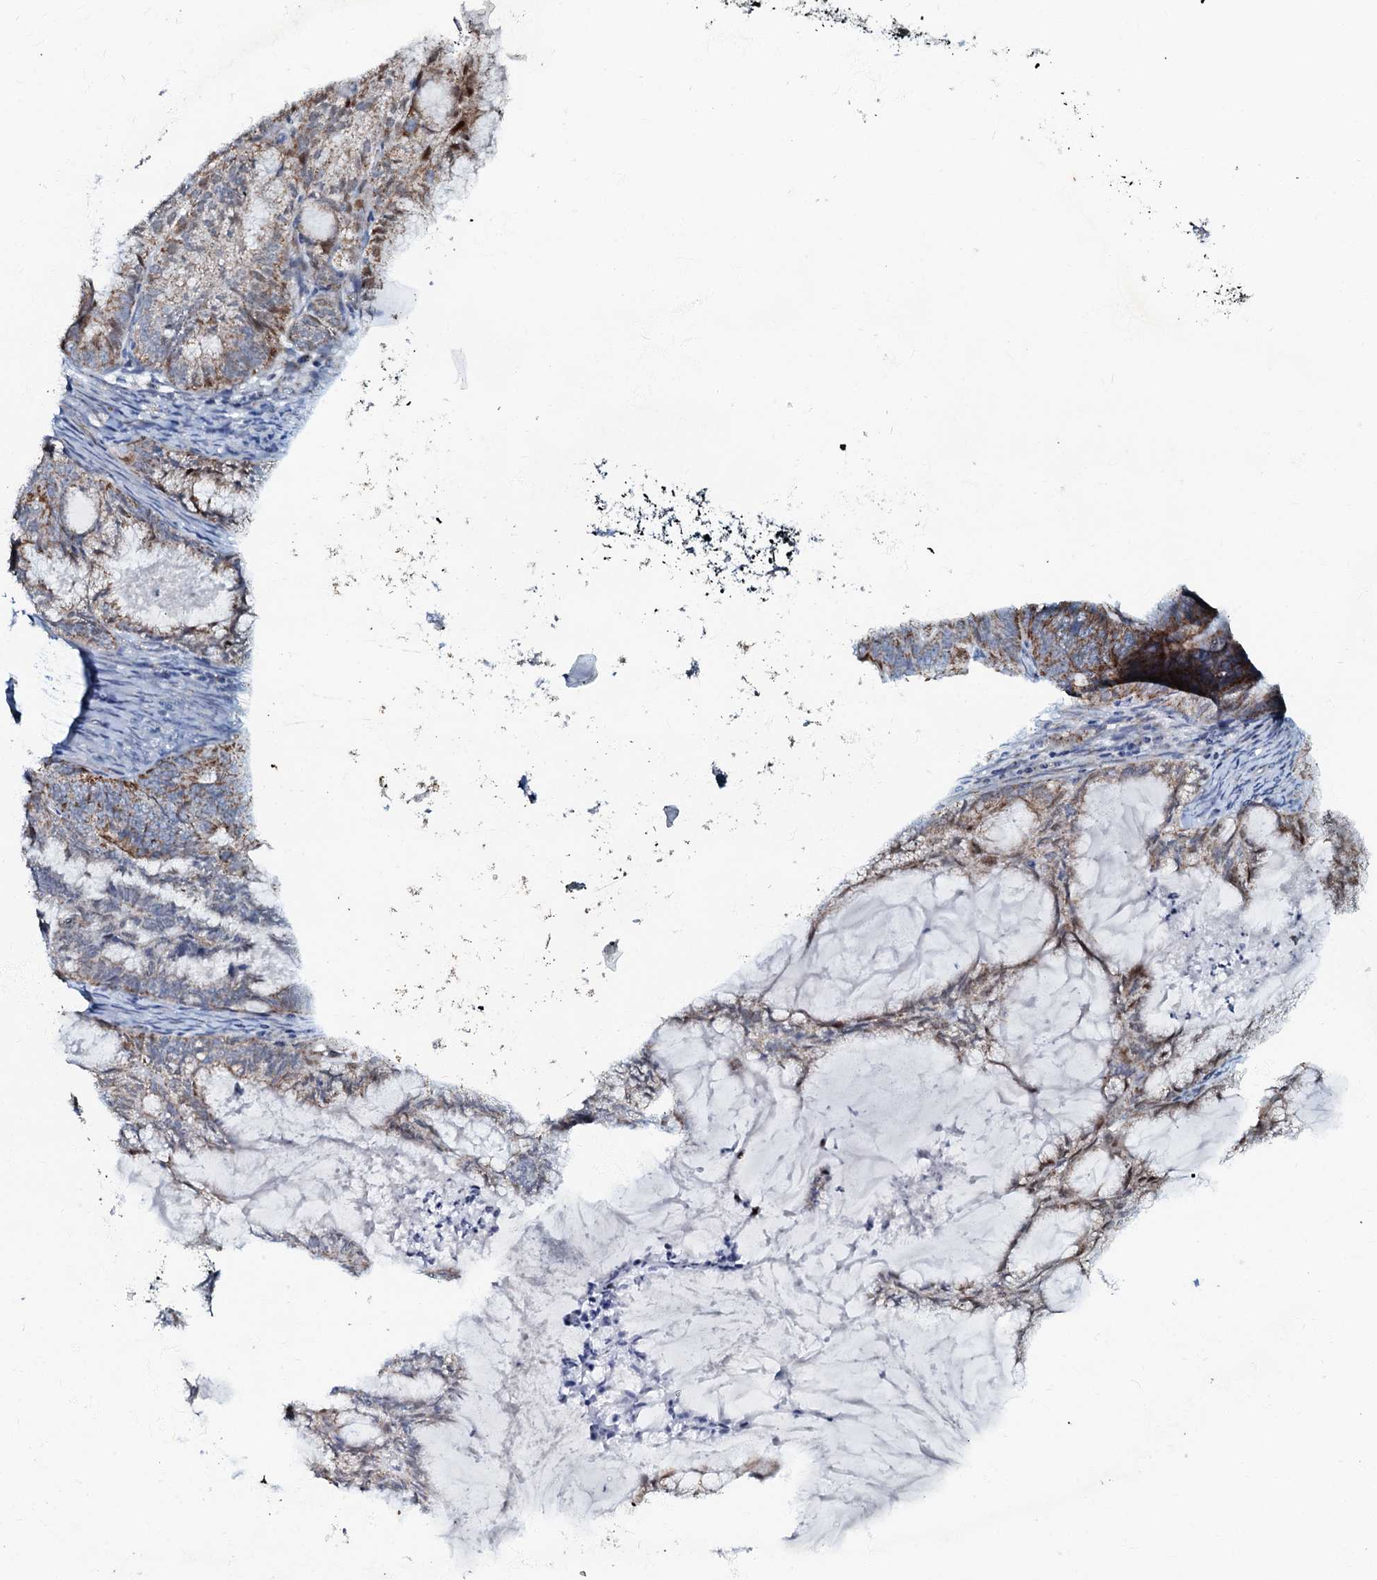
{"staining": {"intensity": "moderate", "quantity": ">75%", "location": "cytoplasmic/membranous"}, "tissue": "endometrial cancer", "cell_type": "Tumor cells", "image_type": "cancer", "snomed": [{"axis": "morphology", "description": "Adenocarcinoma, NOS"}, {"axis": "topography", "description": "Endometrium"}], "caption": "Immunohistochemistry (IHC) micrograph of neoplastic tissue: human endometrial adenocarcinoma stained using immunohistochemistry (IHC) reveals medium levels of moderate protein expression localized specifically in the cytoplasmic/membranous of tumor cells, appearing as a cytoplasmic/membranous brown color.", "gene": "MRPL51", "patient": {"sex": "female", "age": 86}}